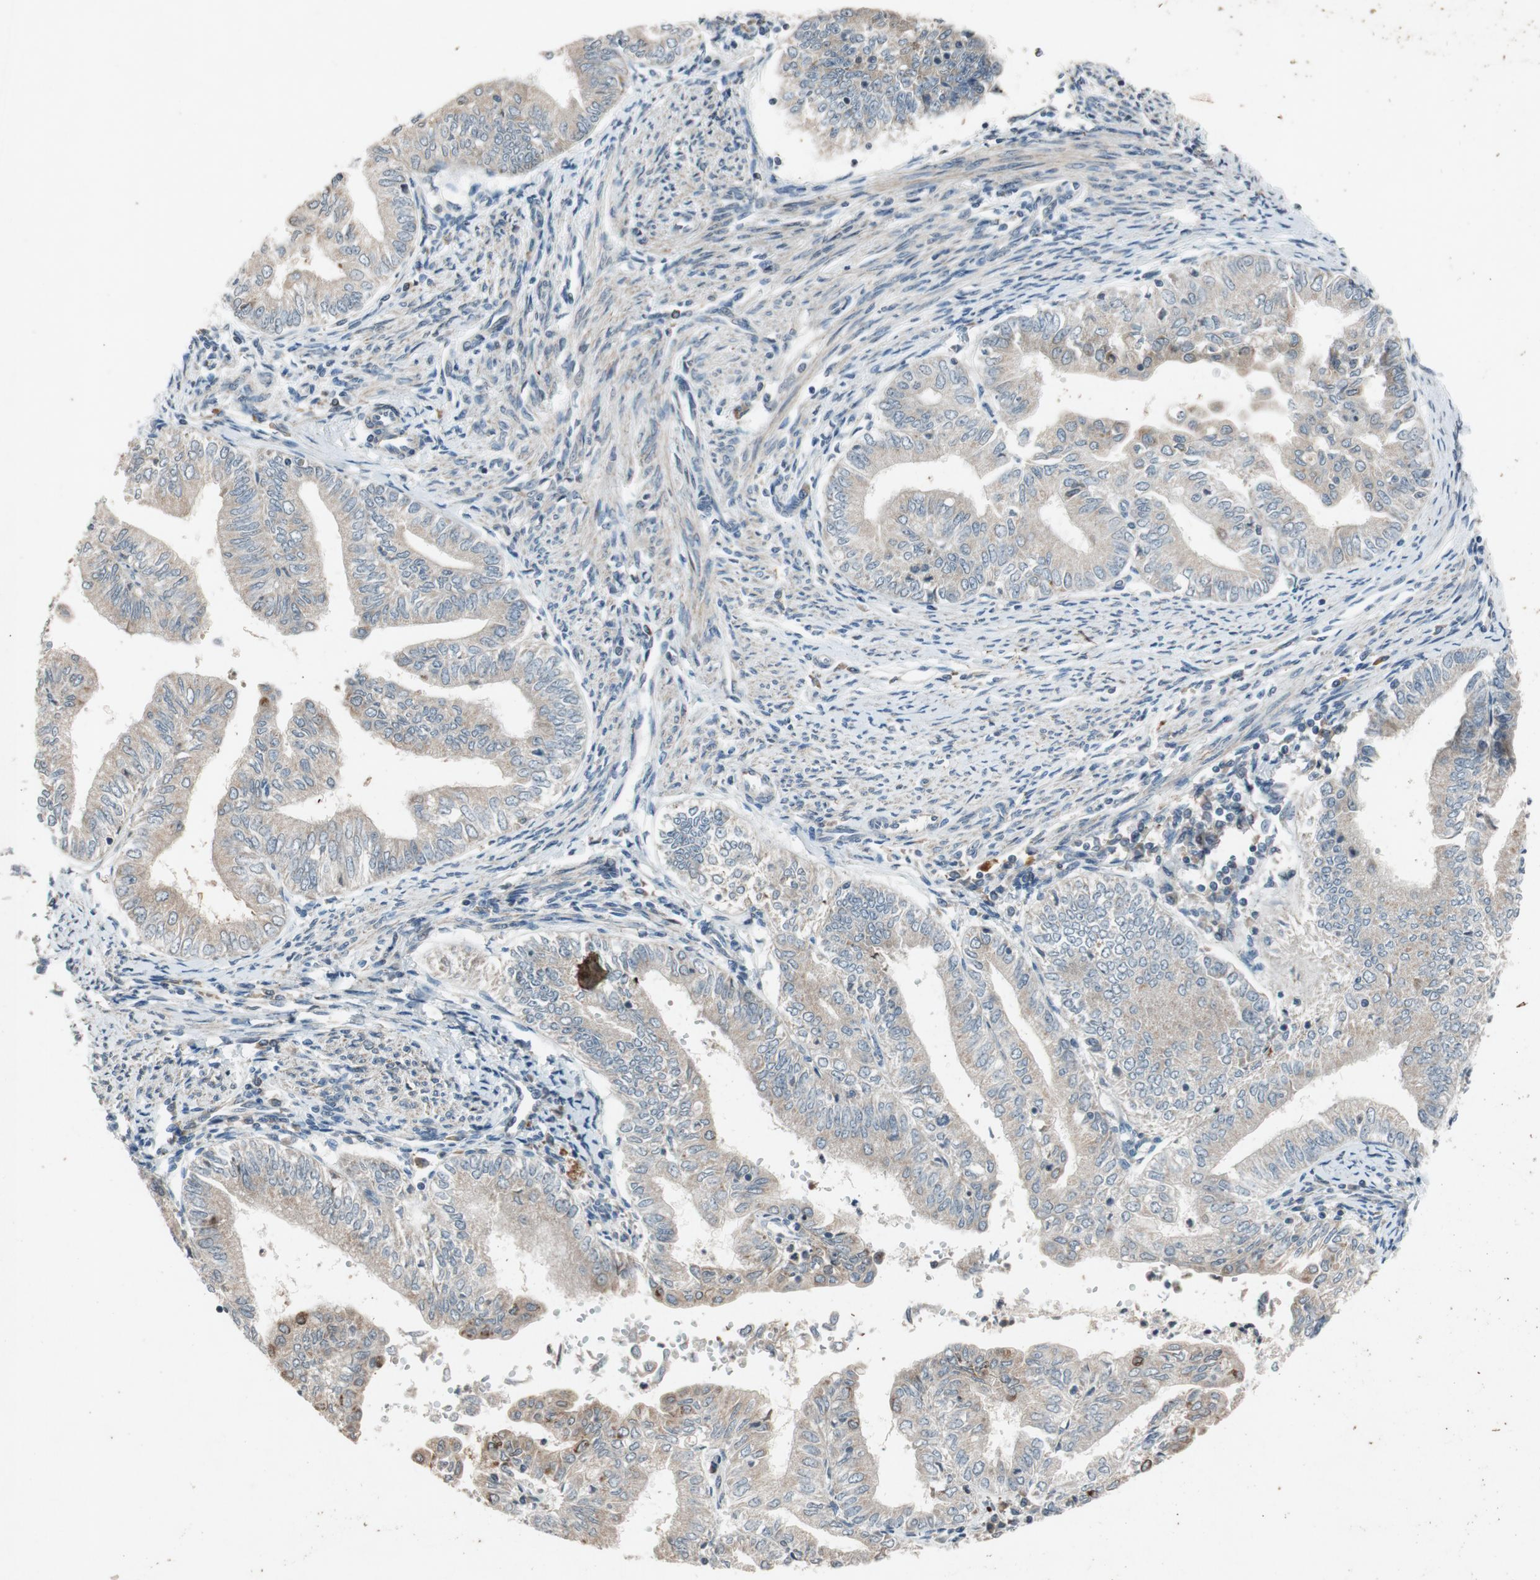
{"staining": {"intensity": "weak", "quantity": ">75%", "location": "cytoplasmic/membranous"}, "tissue": "endometrial cancer", "cell_type": "Tumor cells", "image_type": "cancer", "snomed": [{"axis": "morphology", "description": "Adenocarcinoma, NOS"}, {"axis": "topography", "description": "Endometrium"}], "caption": "About >75% of tumor cells in human endometrial adenocarcinoma display weak cytoplasmic/membranous protein positivity as visualized by brown immunohistochemical staining.", "gene": "ATP2C1", "patient": {"sex": "female", "age": 66}}